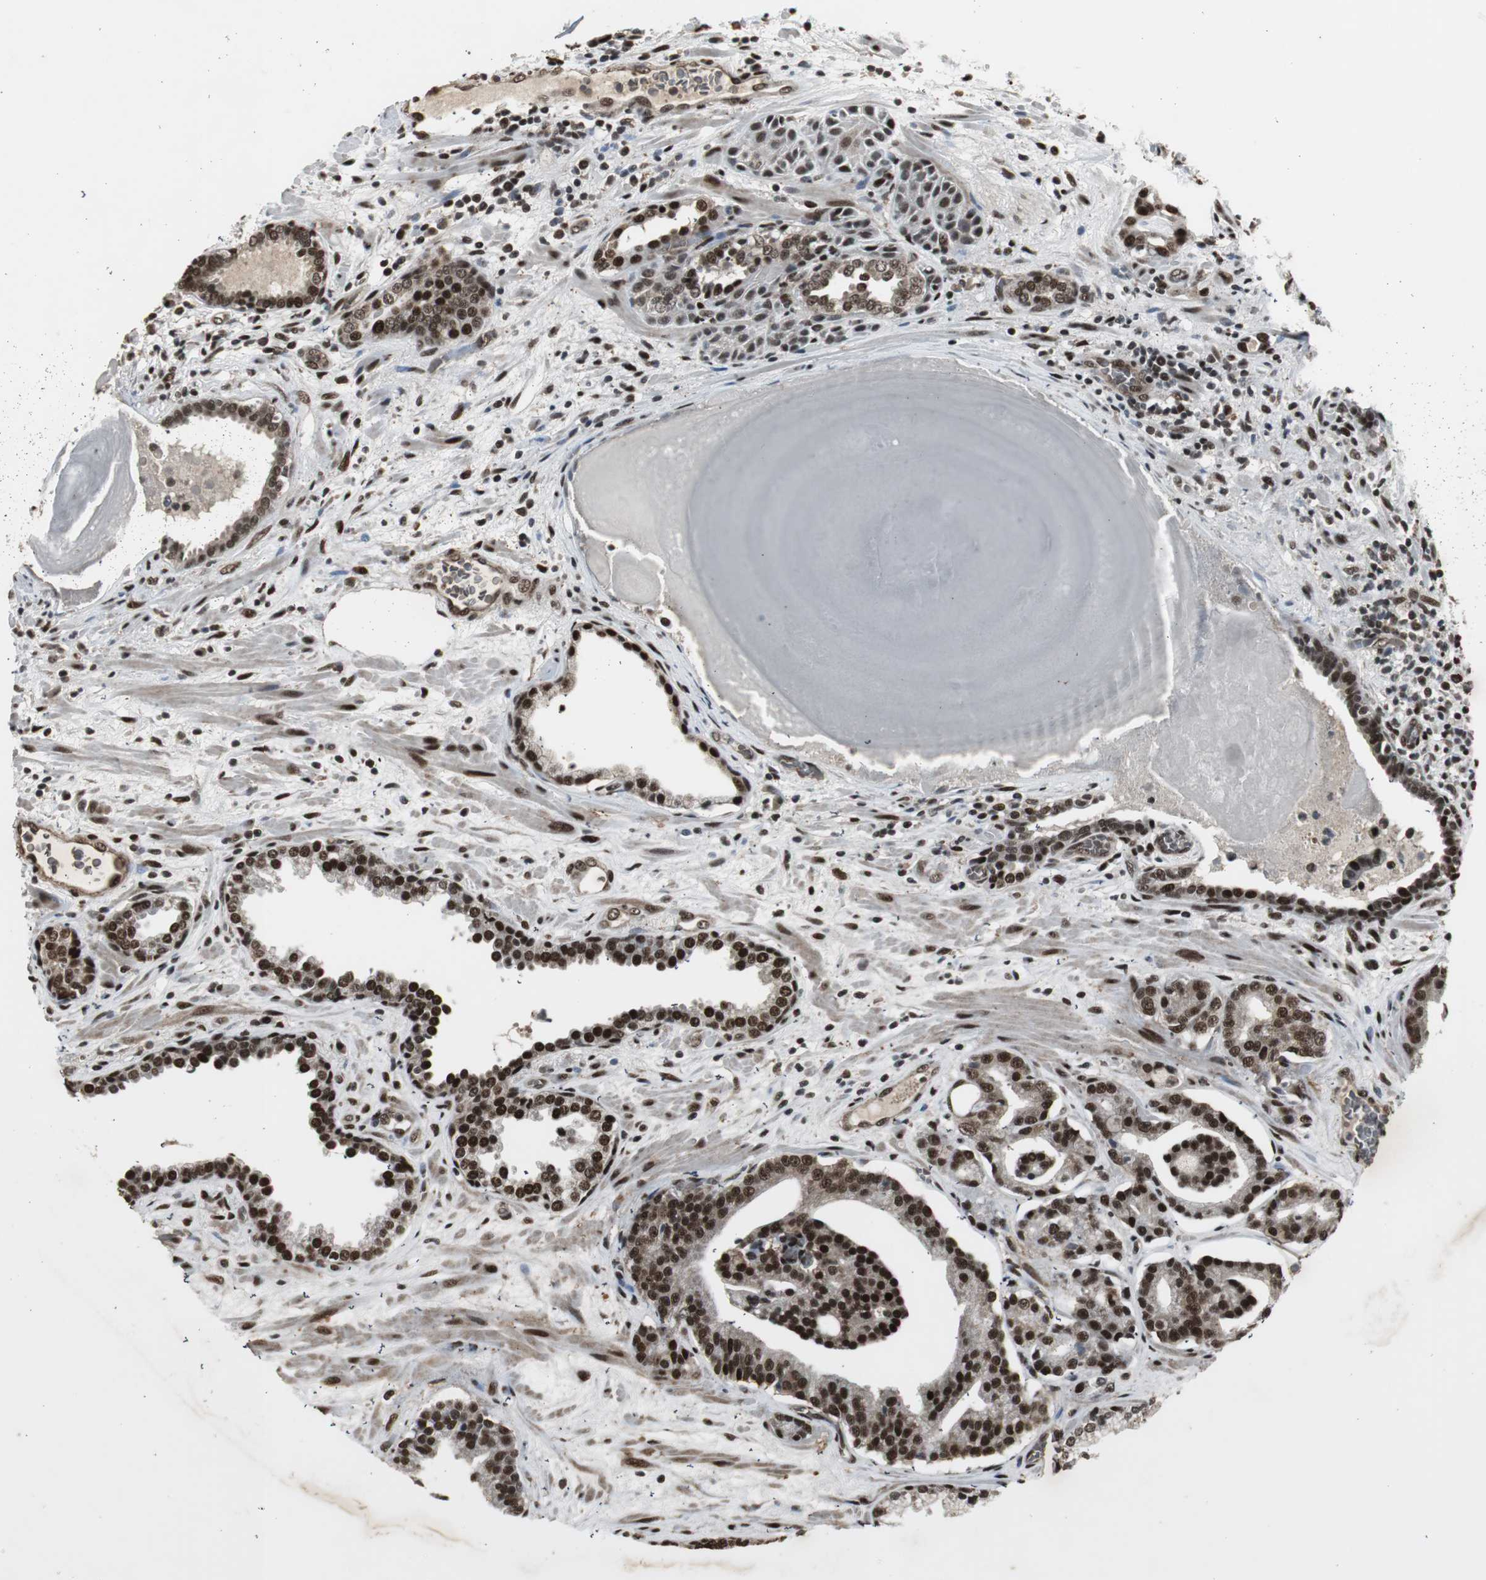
{"staining": {"intensity": "strong", "quantity": ">75%", "location": "cytoplasmic/membranous,nuclear"}, "tissue": "prostate cancer", "cell_type": "Tumor cells", "image_type": "cancer", "snomed": [{"axis": "morphology", "description": "Adenocarcinoma, Low grade"}, {"axis": "topography", "description": "Prostate"}], "caption": "IHC of adenocarcinoma (low-grade) (prostate) demonstrates high levels of strong cytoplasmic/membranous and nuclear staining in about >75% of tumor cells.", "gene": "TAF5", "patient": {"sex": "male", "age": 63}}